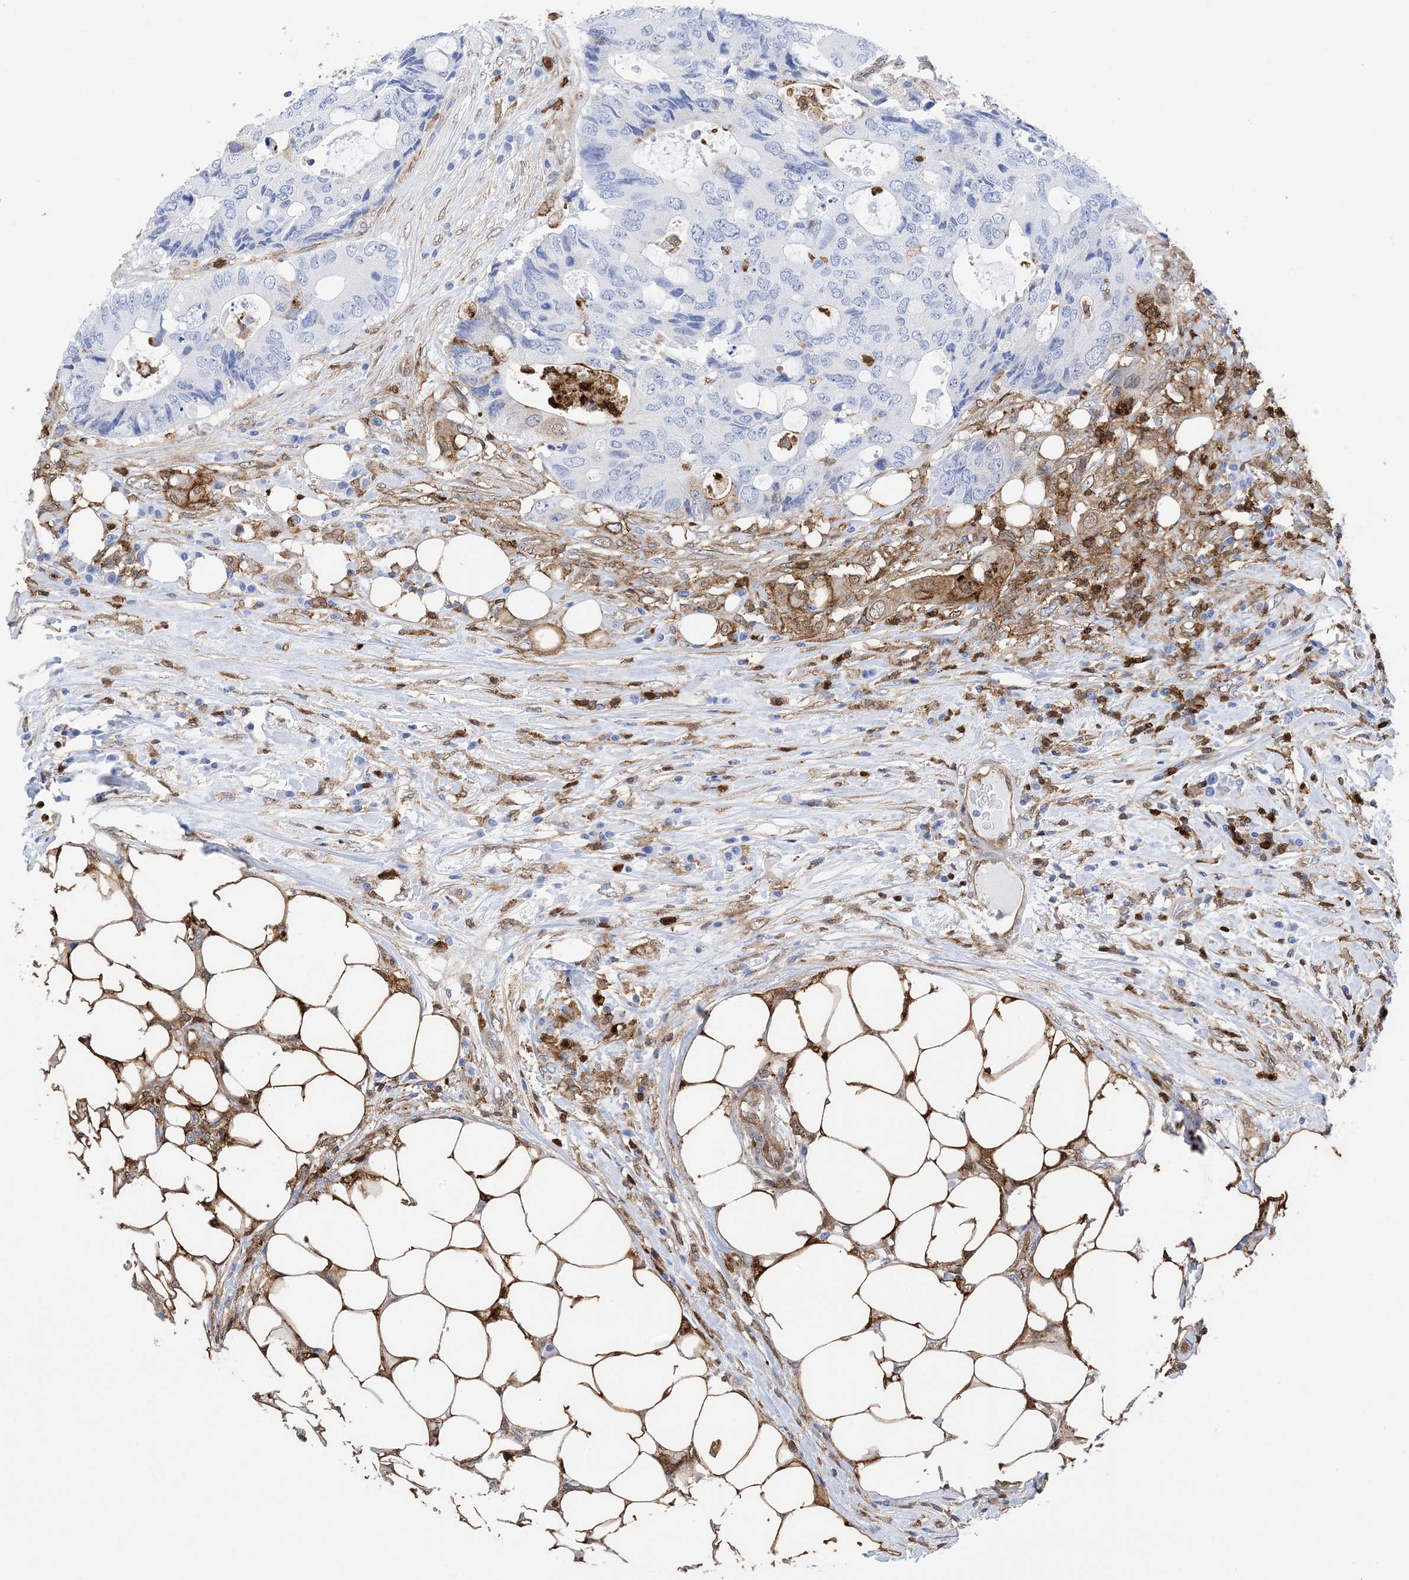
{"staining": {"intensity": "negative", "quantity": "none", "location": "none"}, "tissue": "colorectal cancer", "cell_type": "Tumor cells", "image_type": "cancer", "snomed": [{"axis": "morphology", "description": "Adenocarcinoma, NOS"}, {"axis": "topography", "description": "Colon"}], "caption": "DAB (3,3'-diaminobenzidine) immunohistochemical staining of colorectal adenocarcinoma reveals no significant positivity in tumor cells.", "gene": "ANXA1", "patient": {"sex": "male", "age": 71}}